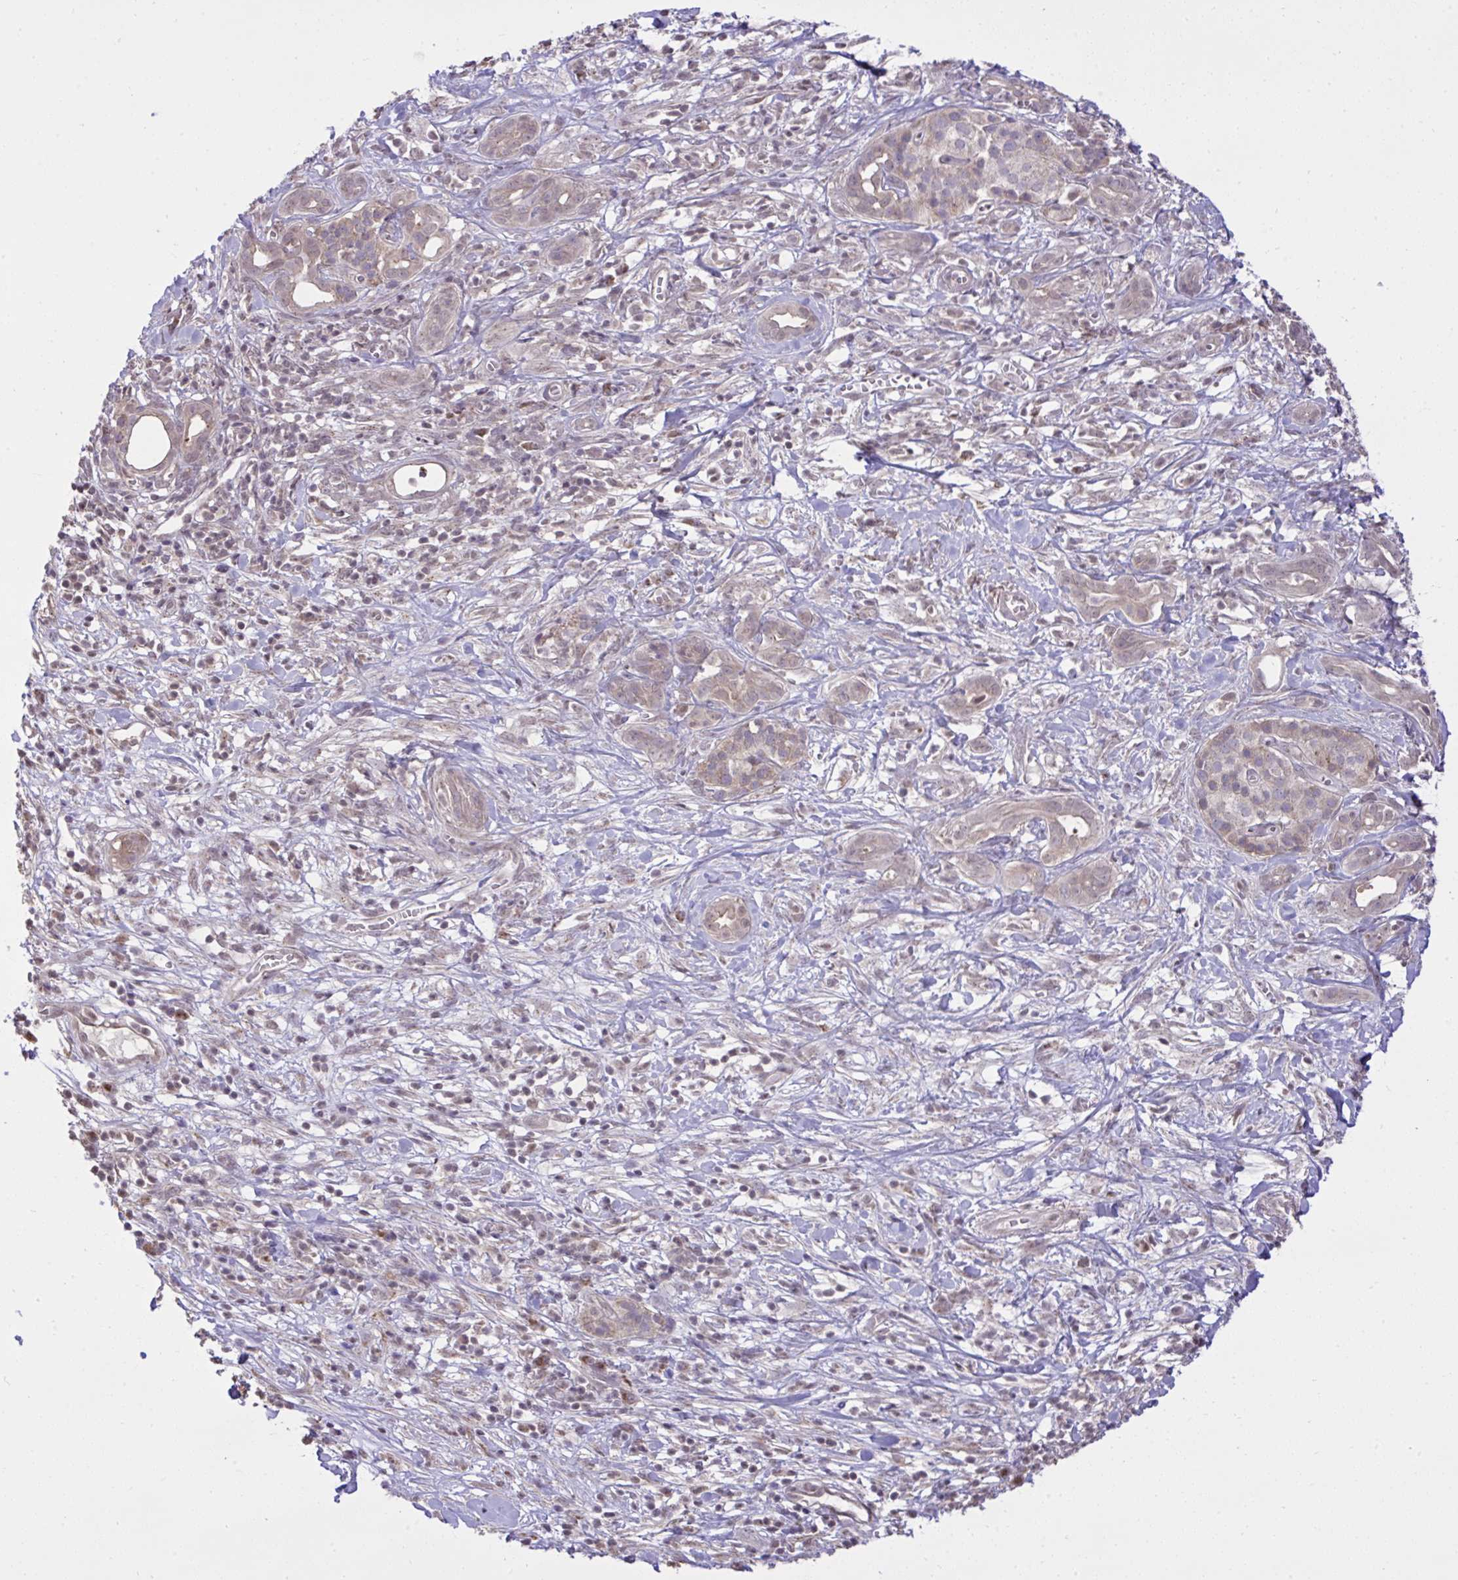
{"staining": {"intensity": "weak", "quantity": "<25%", "location": "cytoplasmic/membranous"}, "tissue": "pancreatic cancer", "cell_type": "Tumor cells", "image_type": "cancer", "snomed": [{"axis": "morphology", "description": "Adenocarcinoma, NOS"}, {"axis": "topography", "description": "Pancreas"}], "caption": "Micrograph shows no protein expression in tumor cells of pancreatic adenocarcinoma tissue.", "gene": "CYP20A1", "patient": {"sex": "male", "age": 61}}